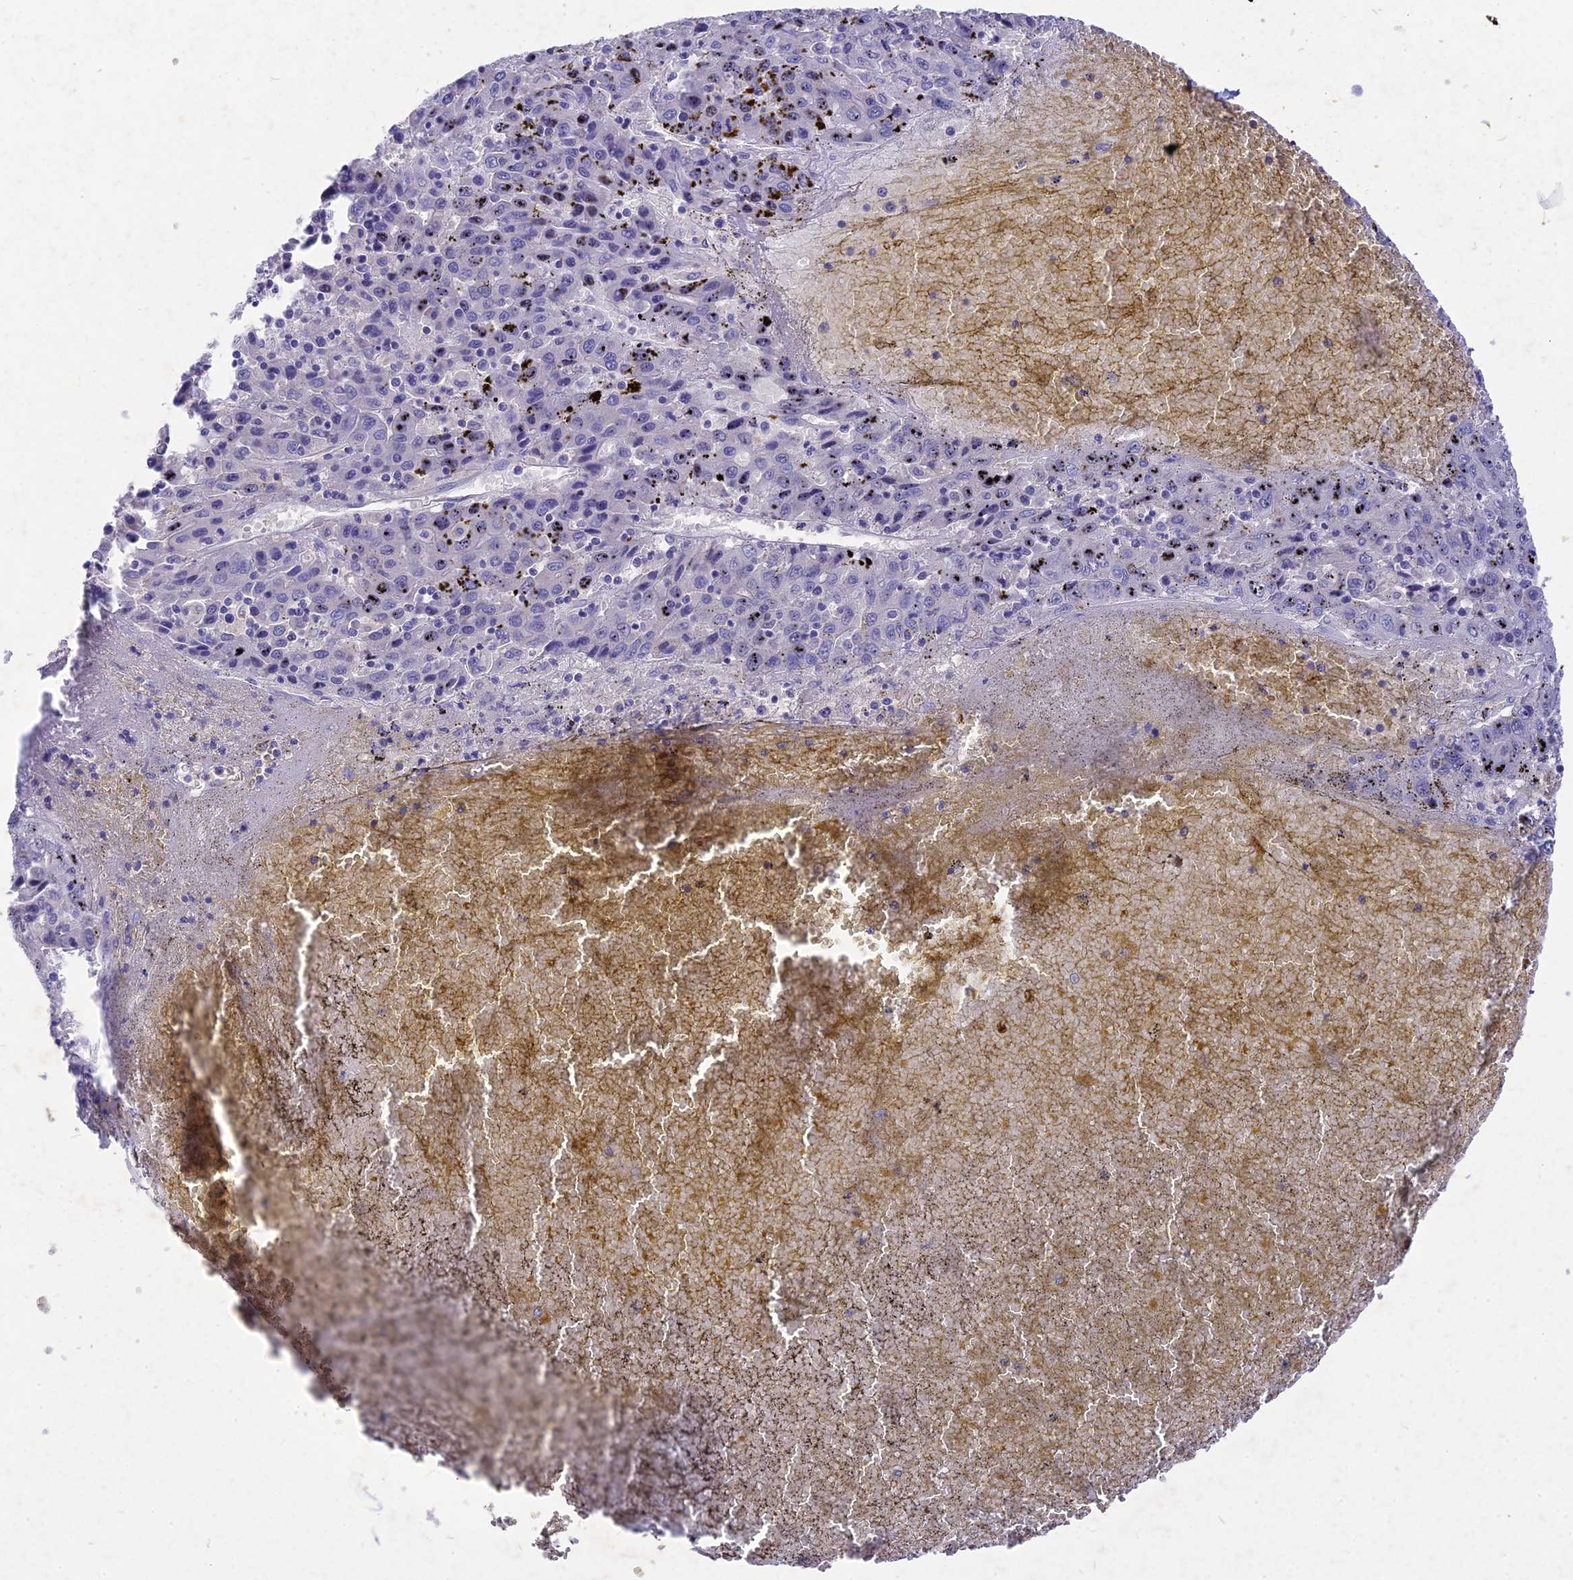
{"staining": {"intensity": "negative", "quantity": "none", "location": "none"}, "tissue": "liver cancer", "cell_type": "Tumor cells", "image_type": "cancer", "snomed": [{"axis": "morphology", "description": "Carcinoma, Hepatocellular, NOS"}, {"axis": "topography", "description": "Liver"}], "caption": "Hepatocellular carcinoma (liver) was stained to show a protein in brown. There is no significant staining in tumor cells. Nuclei are stained in blue.", "gene": "DEFB119", "patient": {"sex": "female", "age": 53}}